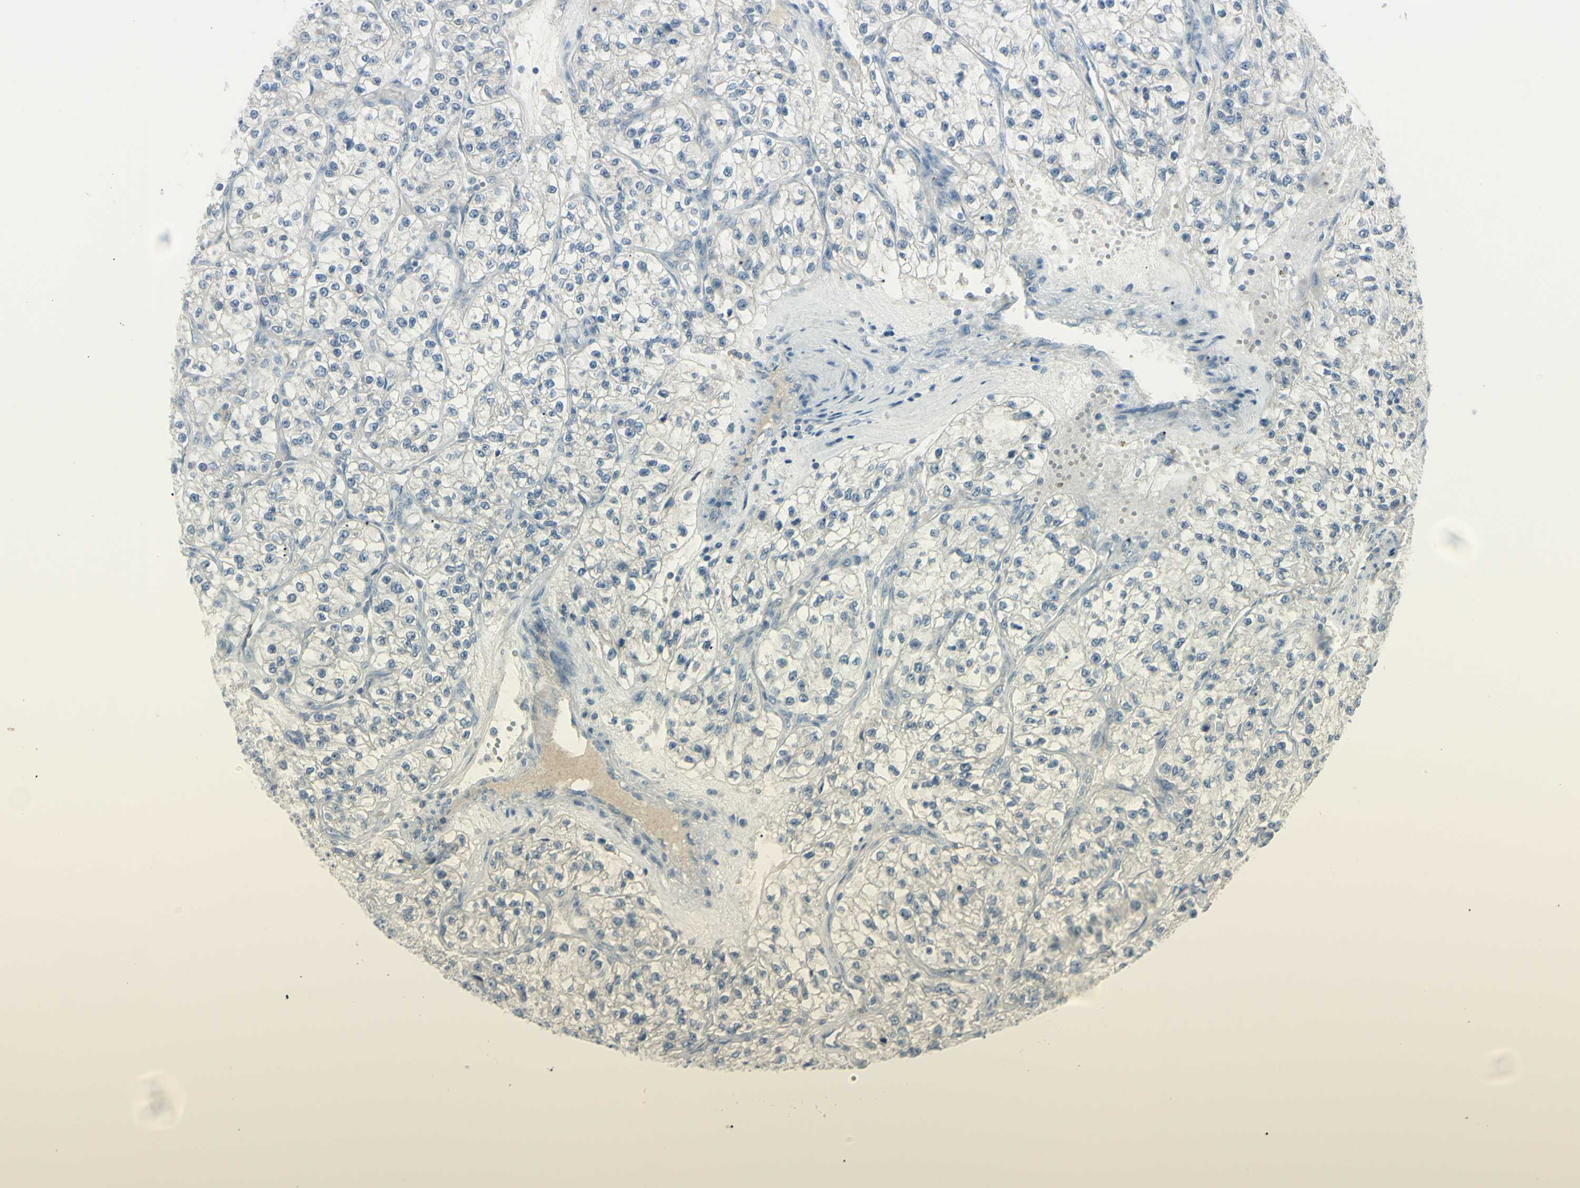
{"staining": {"intensity": "negative", "quantity": "none", "location": "none"}, "tissue": "renal cancer", "cell_type": "Tumor cells", "image_type": "cancer", "snomed": [{"axis": "morphology", "description": "Adenocarcinoma, NOS"}, {"axis": "topography", "description": "Kidney"}], "caption": "The micrograph demonstrates no significant staining in tumor cells of renal adenocarcinoma. The staining was performed using DAB (3,3'-diaminobenzidine) to visualize the protein expression in brown, while the nuclei were stained in blue with hematoxylin (Magnification: 20x).", "gene": "SH3GL2", "patient": {"sex": "female", "age": 57}}